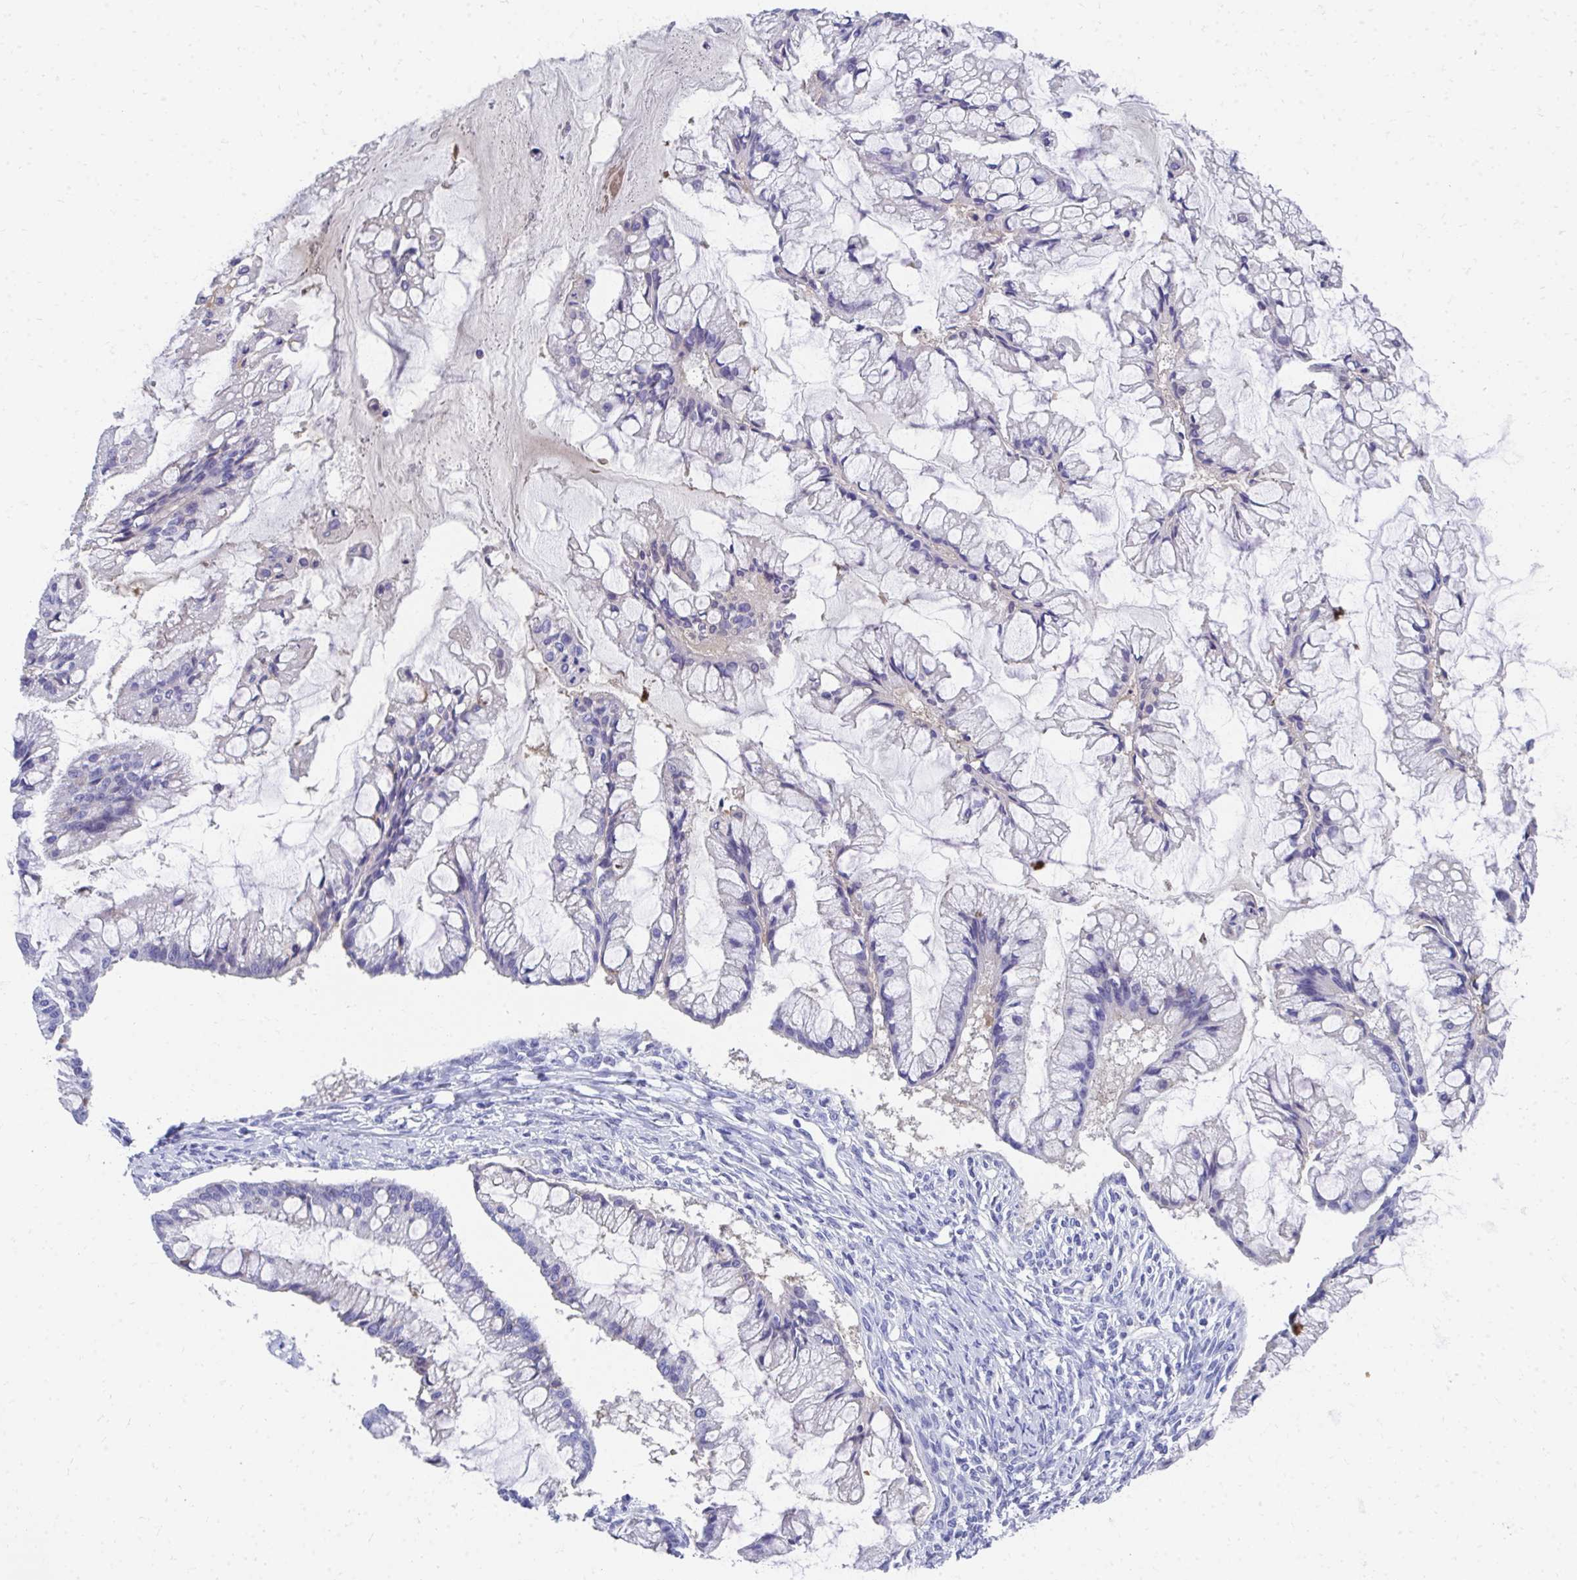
{"staining": {"intensity": "negative", "quantity": "none", "location": "none"}, "tissue": "ovarian cancer", "cell_type": "Tumor cells", "image_type": "cancer", "snomed": [{"axis": "morphology", "description": "Cystadenocarcinoma, mucinous, NOS"}, {"axis": "topography", "description": "Ovary"}], "caption": "This image is of ovarian cancer (mucinous cystadenocarcinoma) stained with immunohistochemistry to label a protein in brown with the nuclei are counter-stained blue. There is no staining in tumor cells. The staining was performed using DAB to visualize the protein expression in brown, while the nuclei were stained in blue with hematoxylin (Magnification: 20x).", "gene": "HGD", "patient": {"sex": "female", "age": 73}}